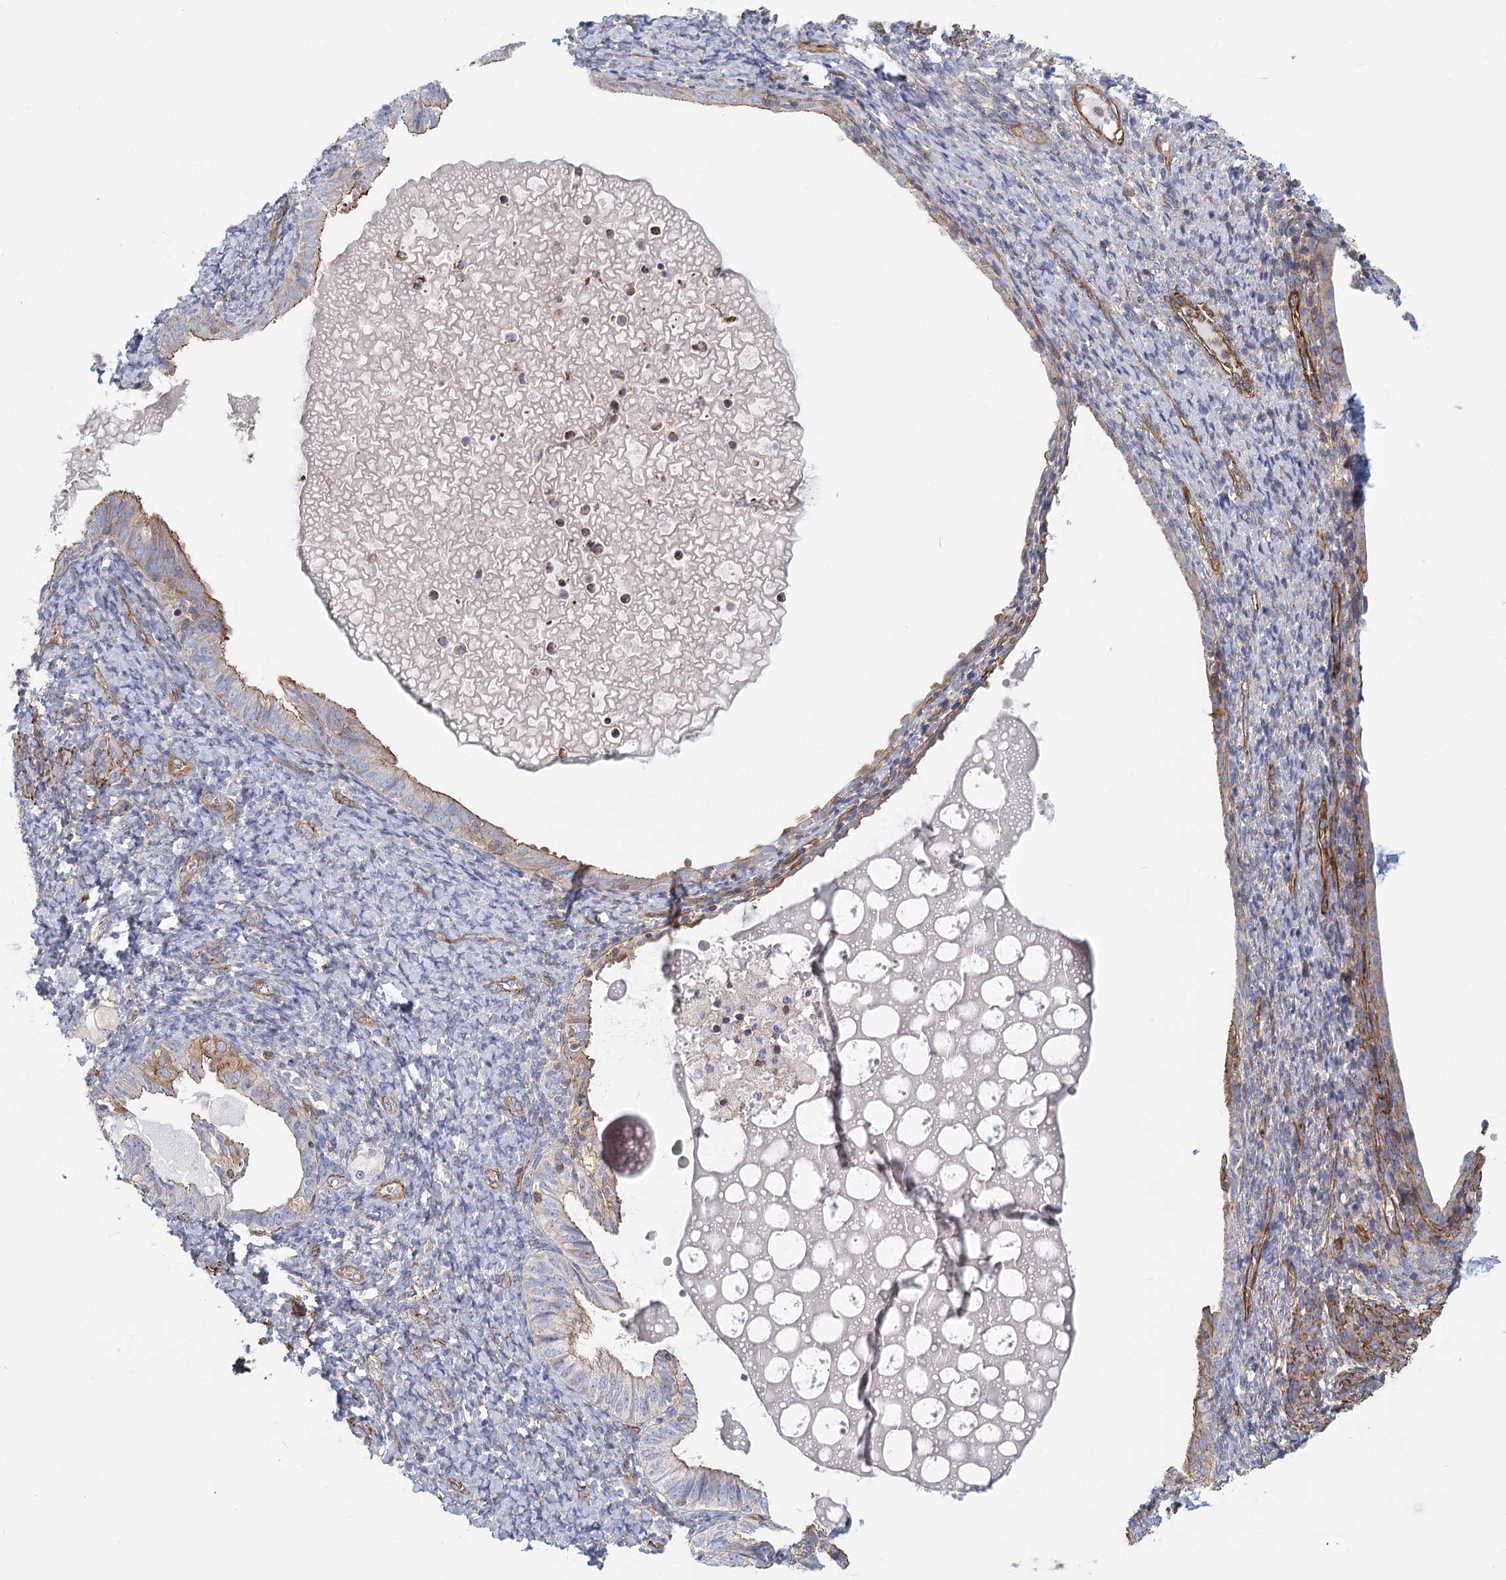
{"staining": {"intensity": "negative", "quantity": "none", "location": "none"}, "tissue": "endometrium", "cell_type": "Cells in endometrial stroma", "image_type": "normal", "snomed": [{"axis": "morphology", "description": "Normal tissue, NOS"}, {"axis": "topography", "description": "Endometrium"}], "caption": "Cells in endometrial stroma show no significant positivity in unremarkable endometrium.", "gene": "IFT46", "patient": {"sex": "female", "age": 72}}